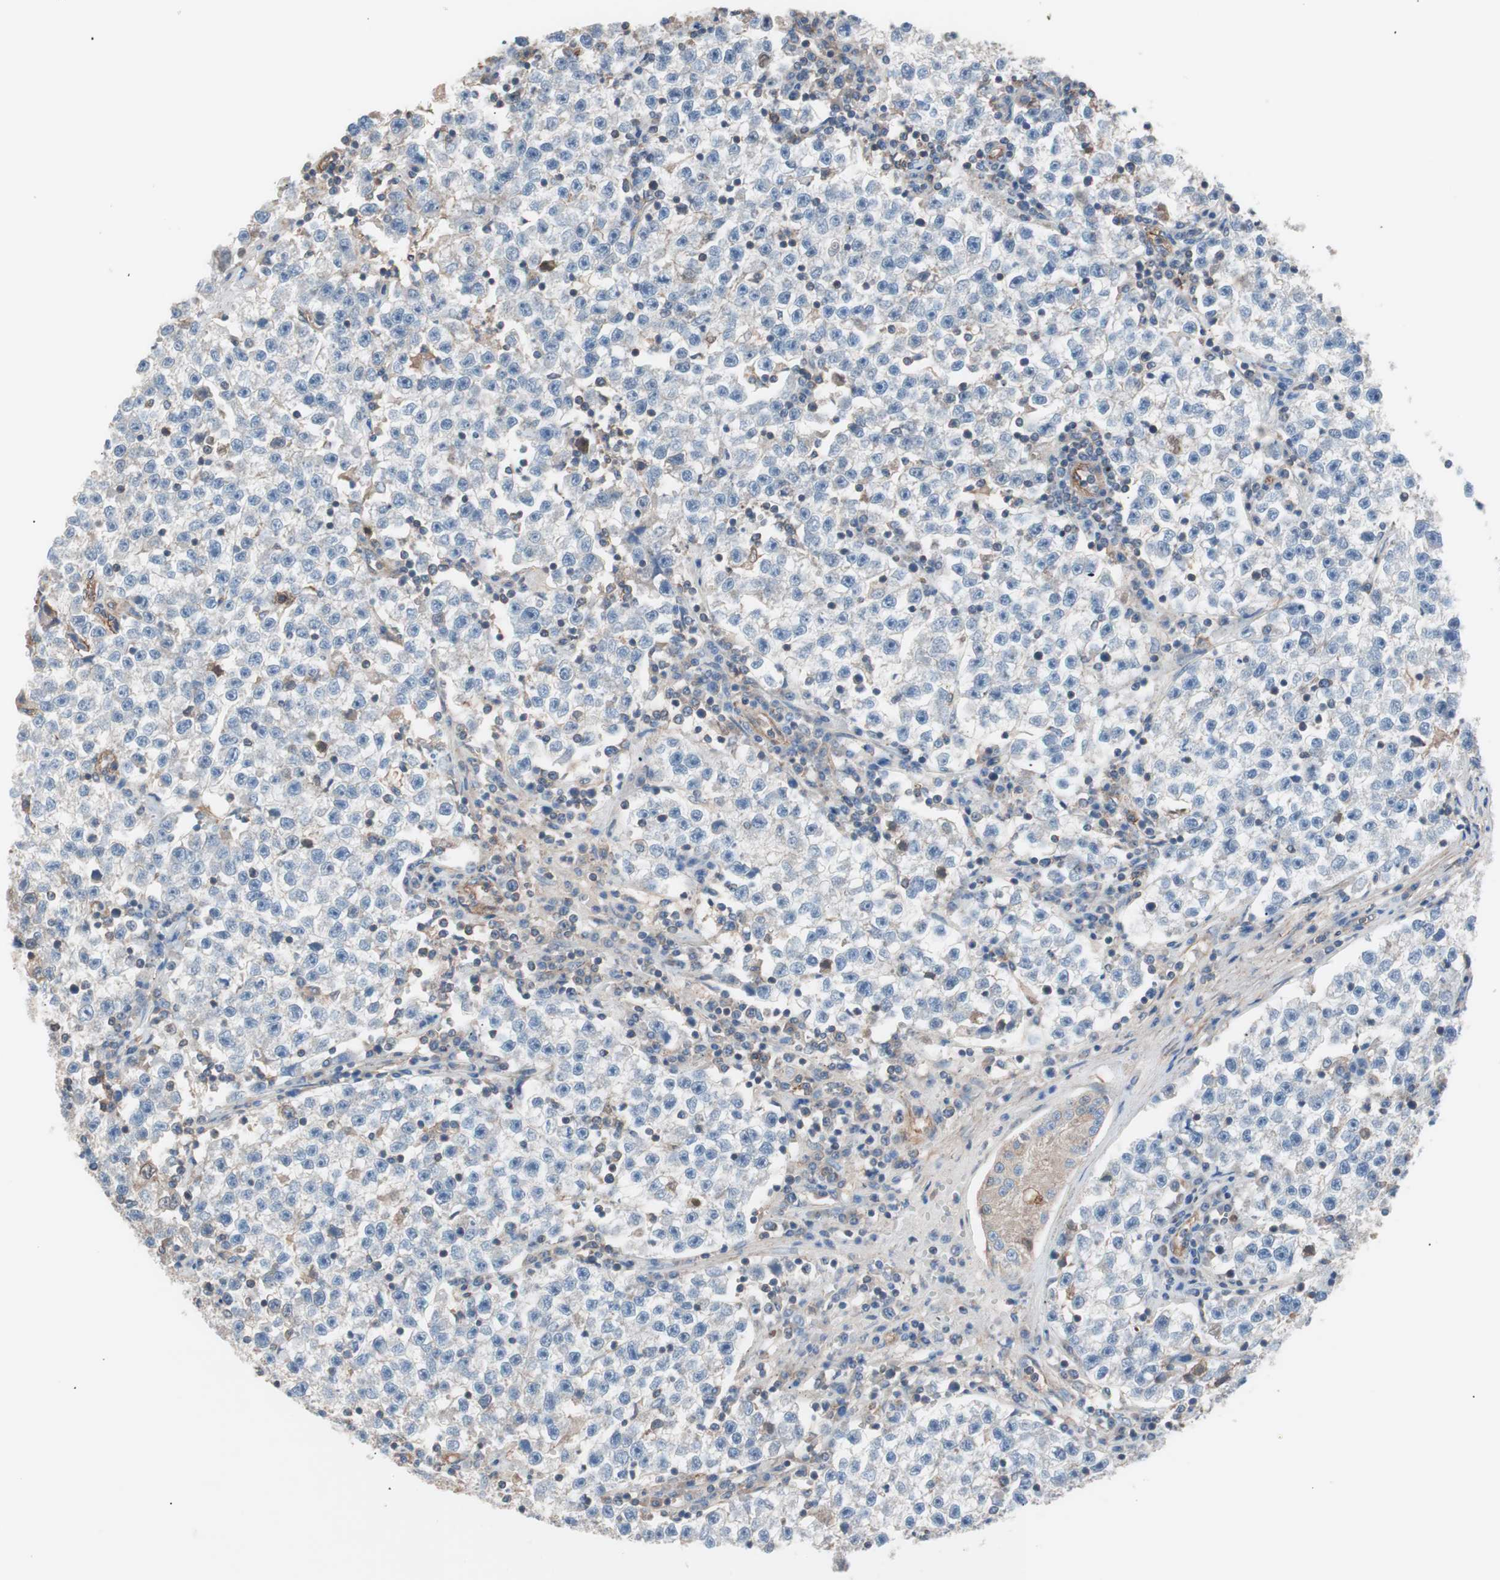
{"staining": {"intensity": "weak", "quantity": "25%-75%", "location": "cytoplasmic/membranous"}, "tissue": "testis cancer", "cell_type": "Tumor cells", "image_type": "cancer", "snomed": [{"axis": "morphology", "description": "Seminoma, NOS"}, {"axis": "topography", "description": "Testis"}], "caption": "Human testis seminoma stained with a protein marker reveals weak staining in tumor cells.", "gene": "GPR160", "patient": {"sex": "male", "age": 22}}